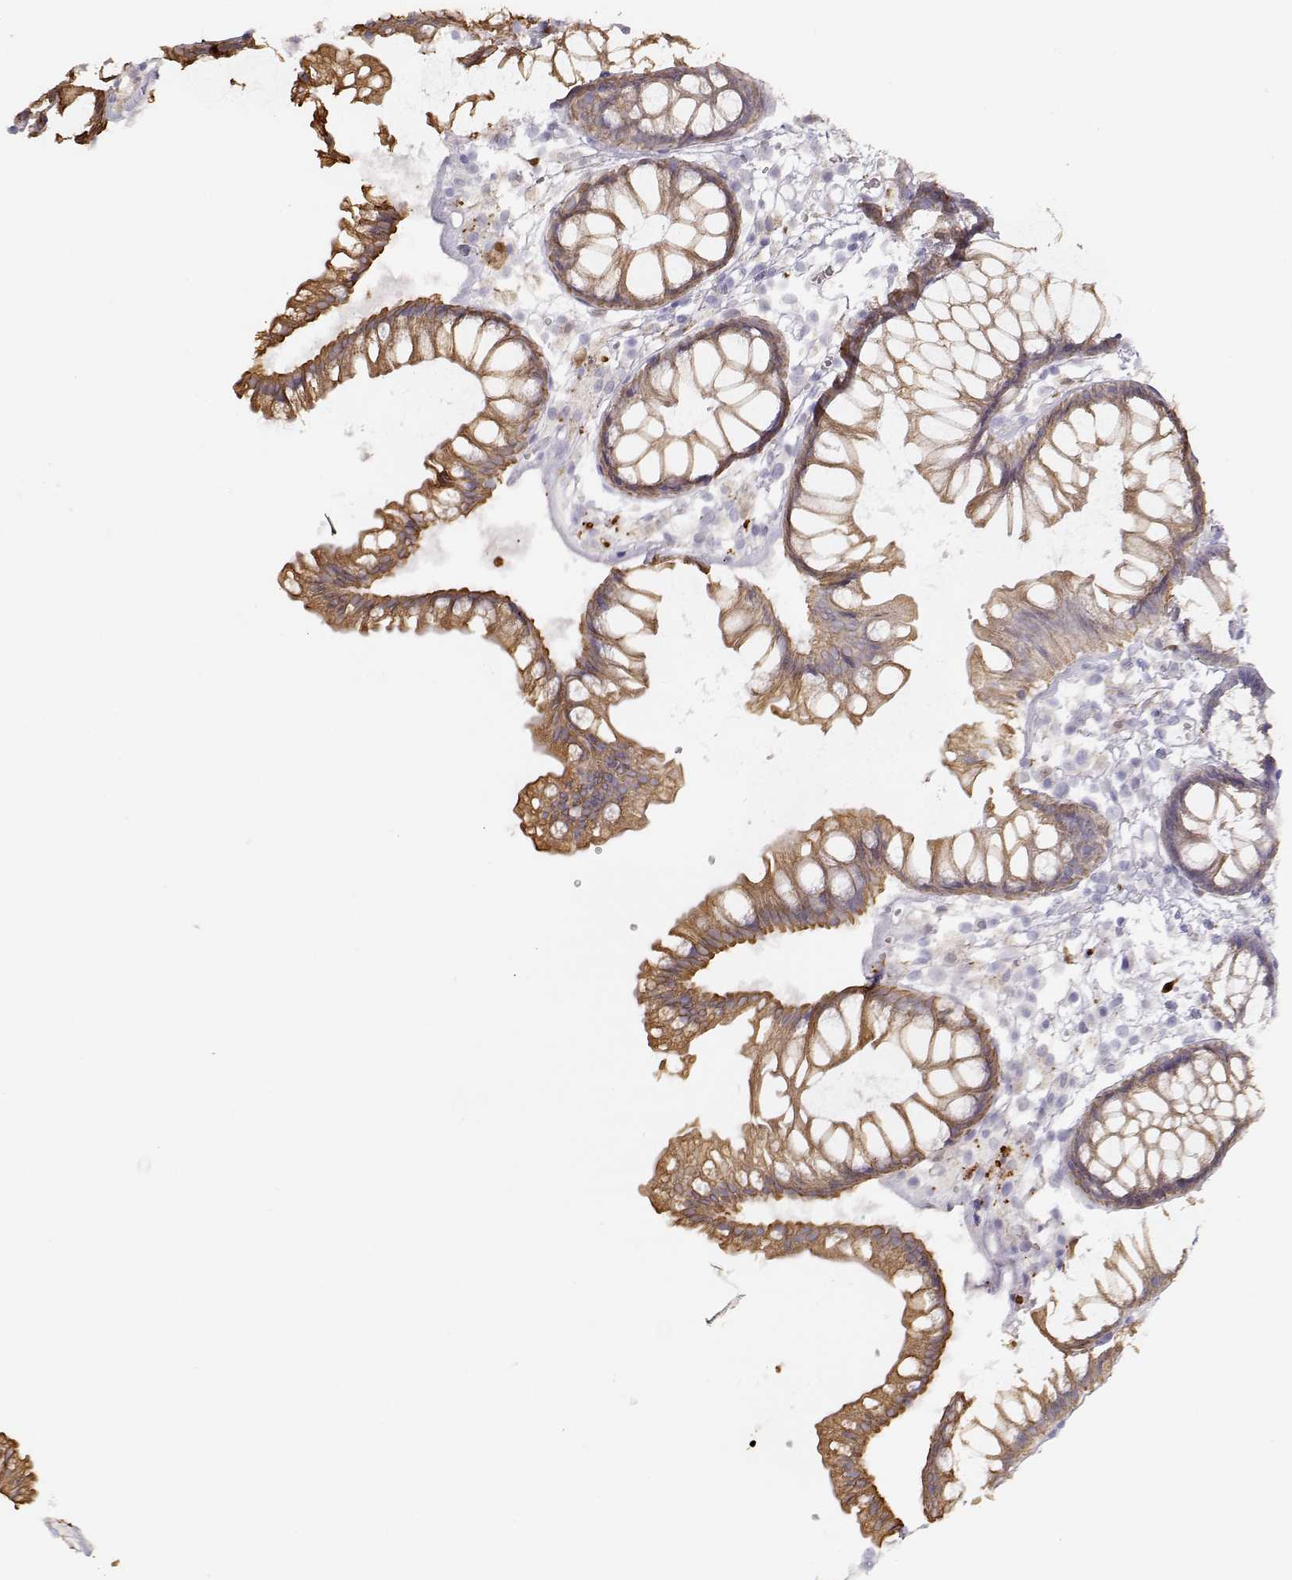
{"staining": {"intensity": "negative", "quantity": "none", "location": "none"}, "tissue": "colon", "cell_type": "Endothelial cells", "image_type": "normal", "snomed": [{"axis": "morphology", "description": "Normal tissue, NOS"}, {"axis": "morphology", "description": "Adenocarcinoma, NOS"}, {"axis": "topography", "description": "Colon"}], "caption": "IHC histopathology image of unremarkable colon: colon stained with DAB (3,3'-diaminobenzidine) demonstrates no significant protein expression in endothelial cells.", "gene": "S100B", "patient": {"sex": "male", "age": 65}}